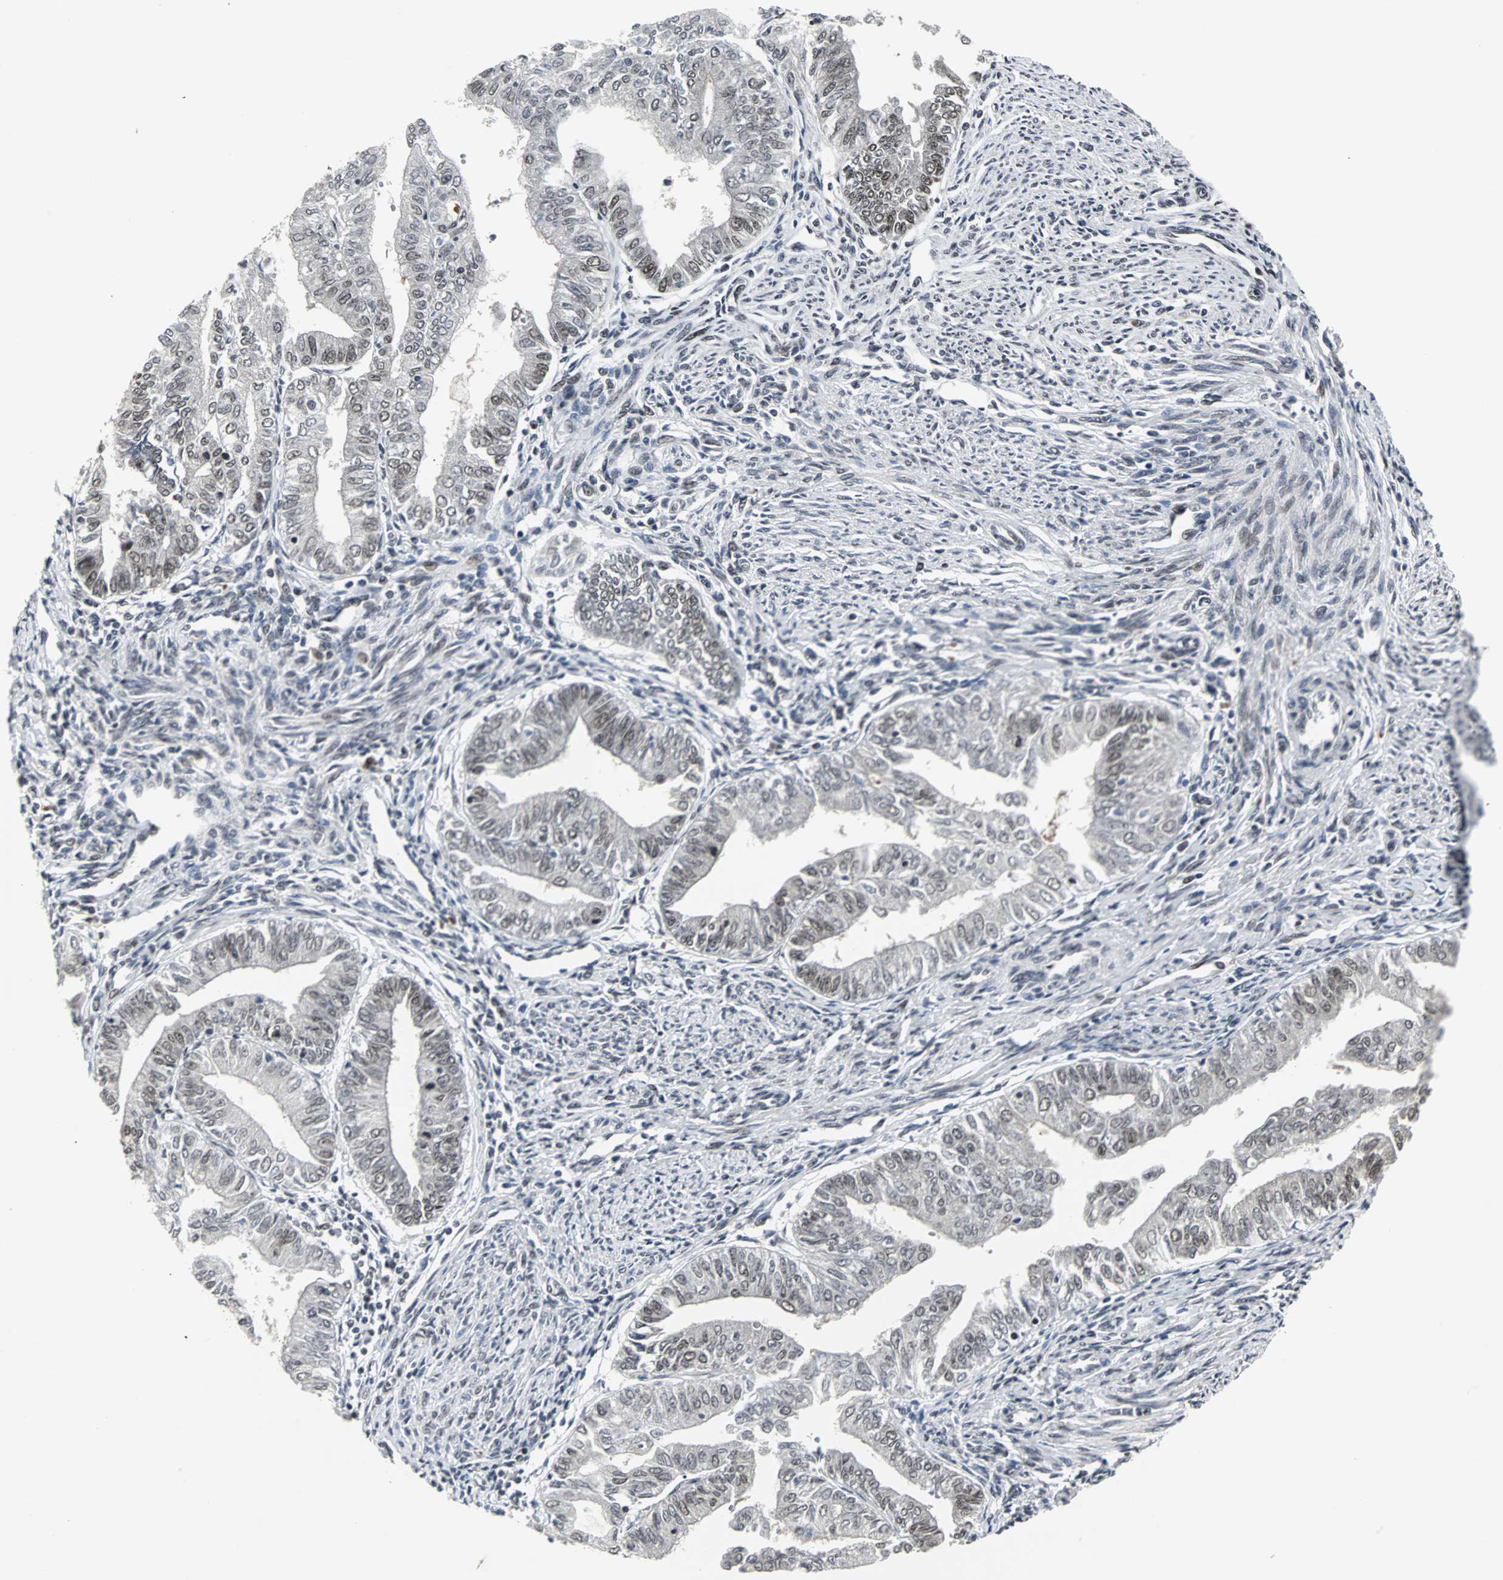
{"staining": {"intensity": "weak", "quantity": "25%-75%", "location": "nuclear"}, "tissue": "endometrial cancer", "cell_type": "Tumor cells", "image_type": "cancer", "snomed": [{"axis": "morphology", "description": "Adenocarcinoma, NOS"}, {"axis": "topography", "description": "Endometrium"}], "caption": "Human endometrial cancer (adenocarcinoma) stained for a protein (brown) displays weak nuclear positive positivity in approximately 25%-75% of tumor cells.", "gene": "PNKP", "patient": {"sex": "female", "age": 66}}